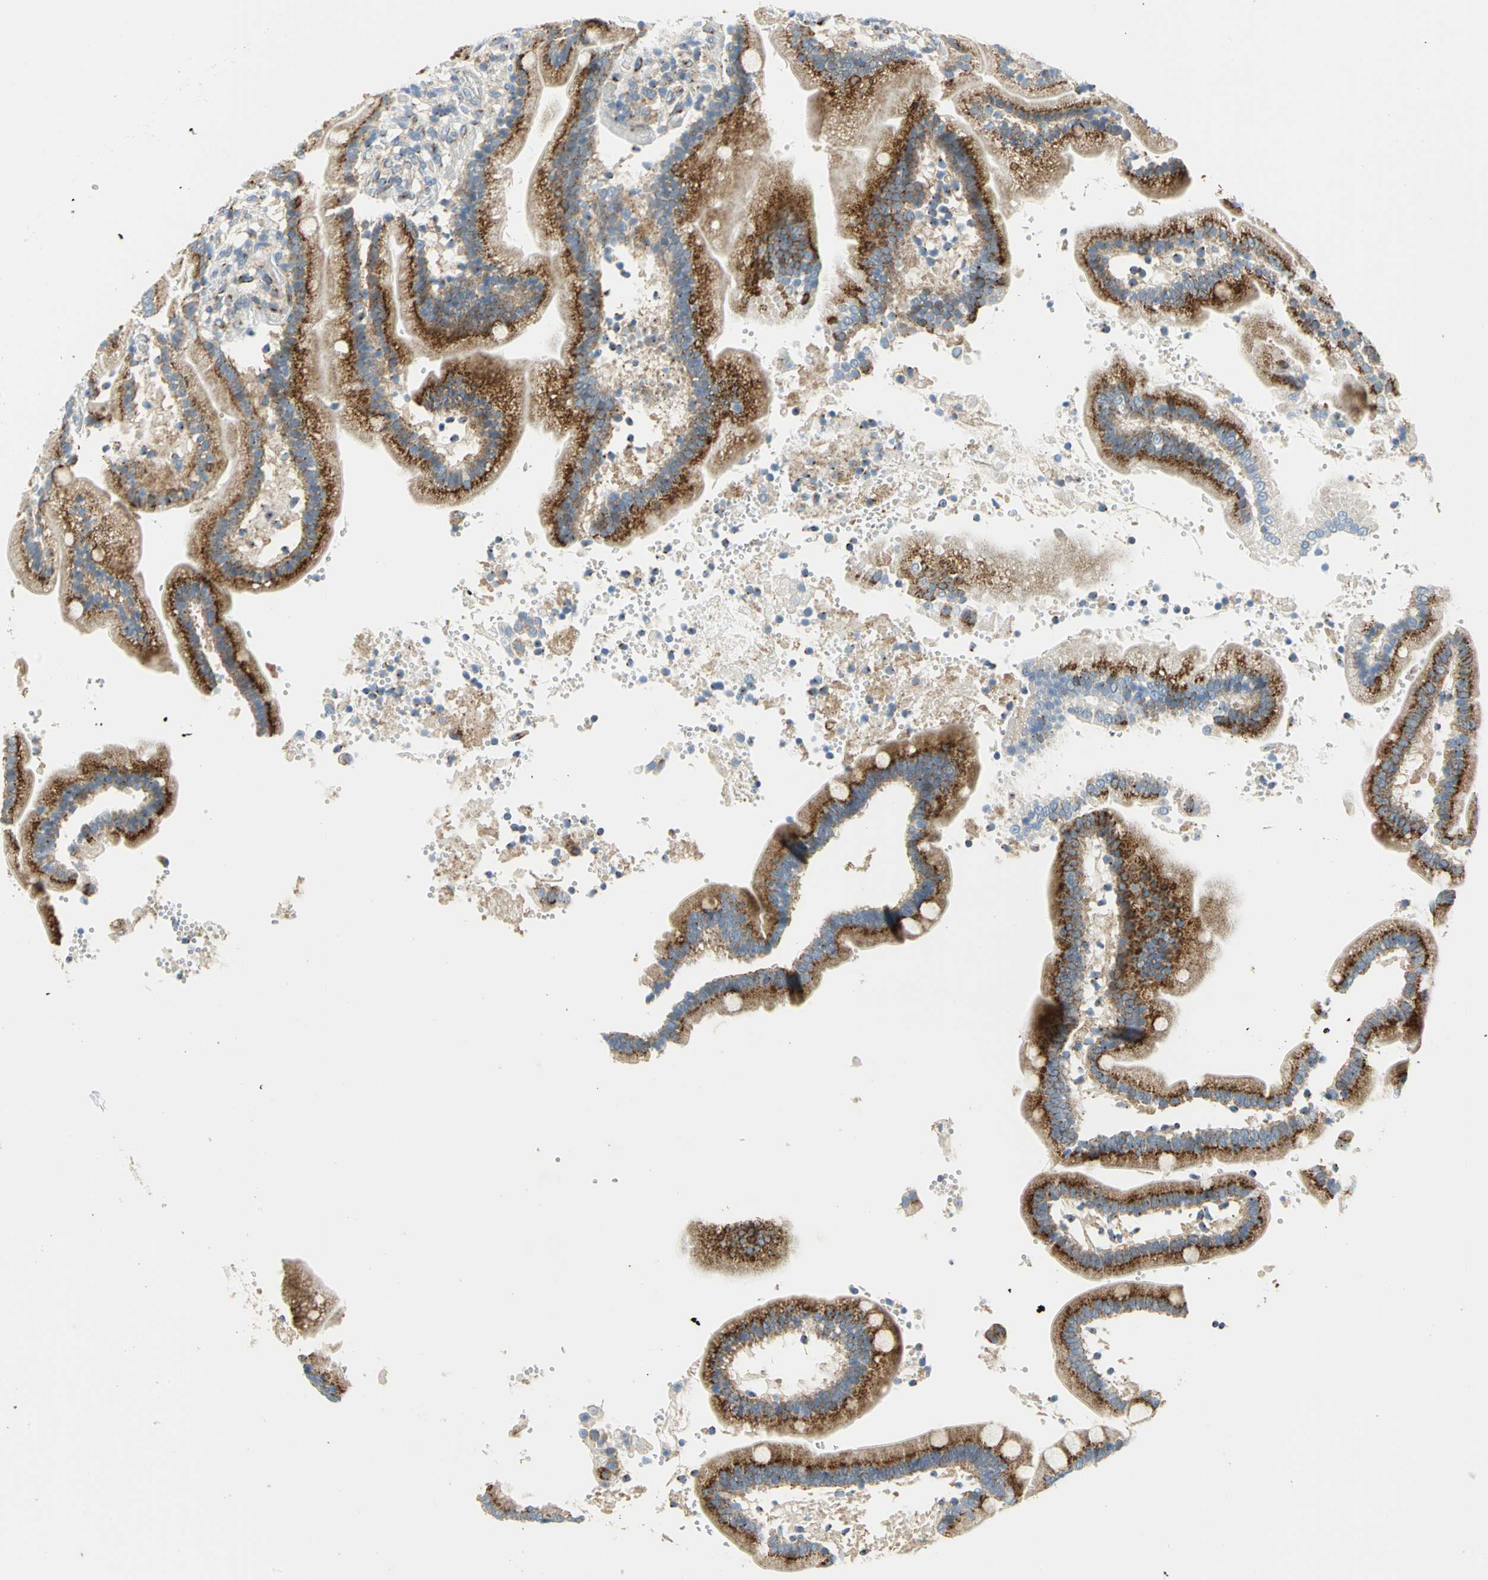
{"staining": {"intensity": "strong", "quantity": ">75%", "location": "cytoplasmic/membranous"}, "tissue": "duodenum", "cell_type": "Glandular cells", "image_type": "normal", "snomed": [{"axis": "morphology", "description": "Normal tissue, NOS"}, {"axis": "topography", "description": "Duodenum"}], "caption": "Approximately >75% of glandular cells in benign human duodenum demonstrate strong cytoplasmic/membranous protein positivity as visualized by brown immunohistochemical staining.", "gene": "GPR3", "patient": {"sex": "male", "age": 66}}